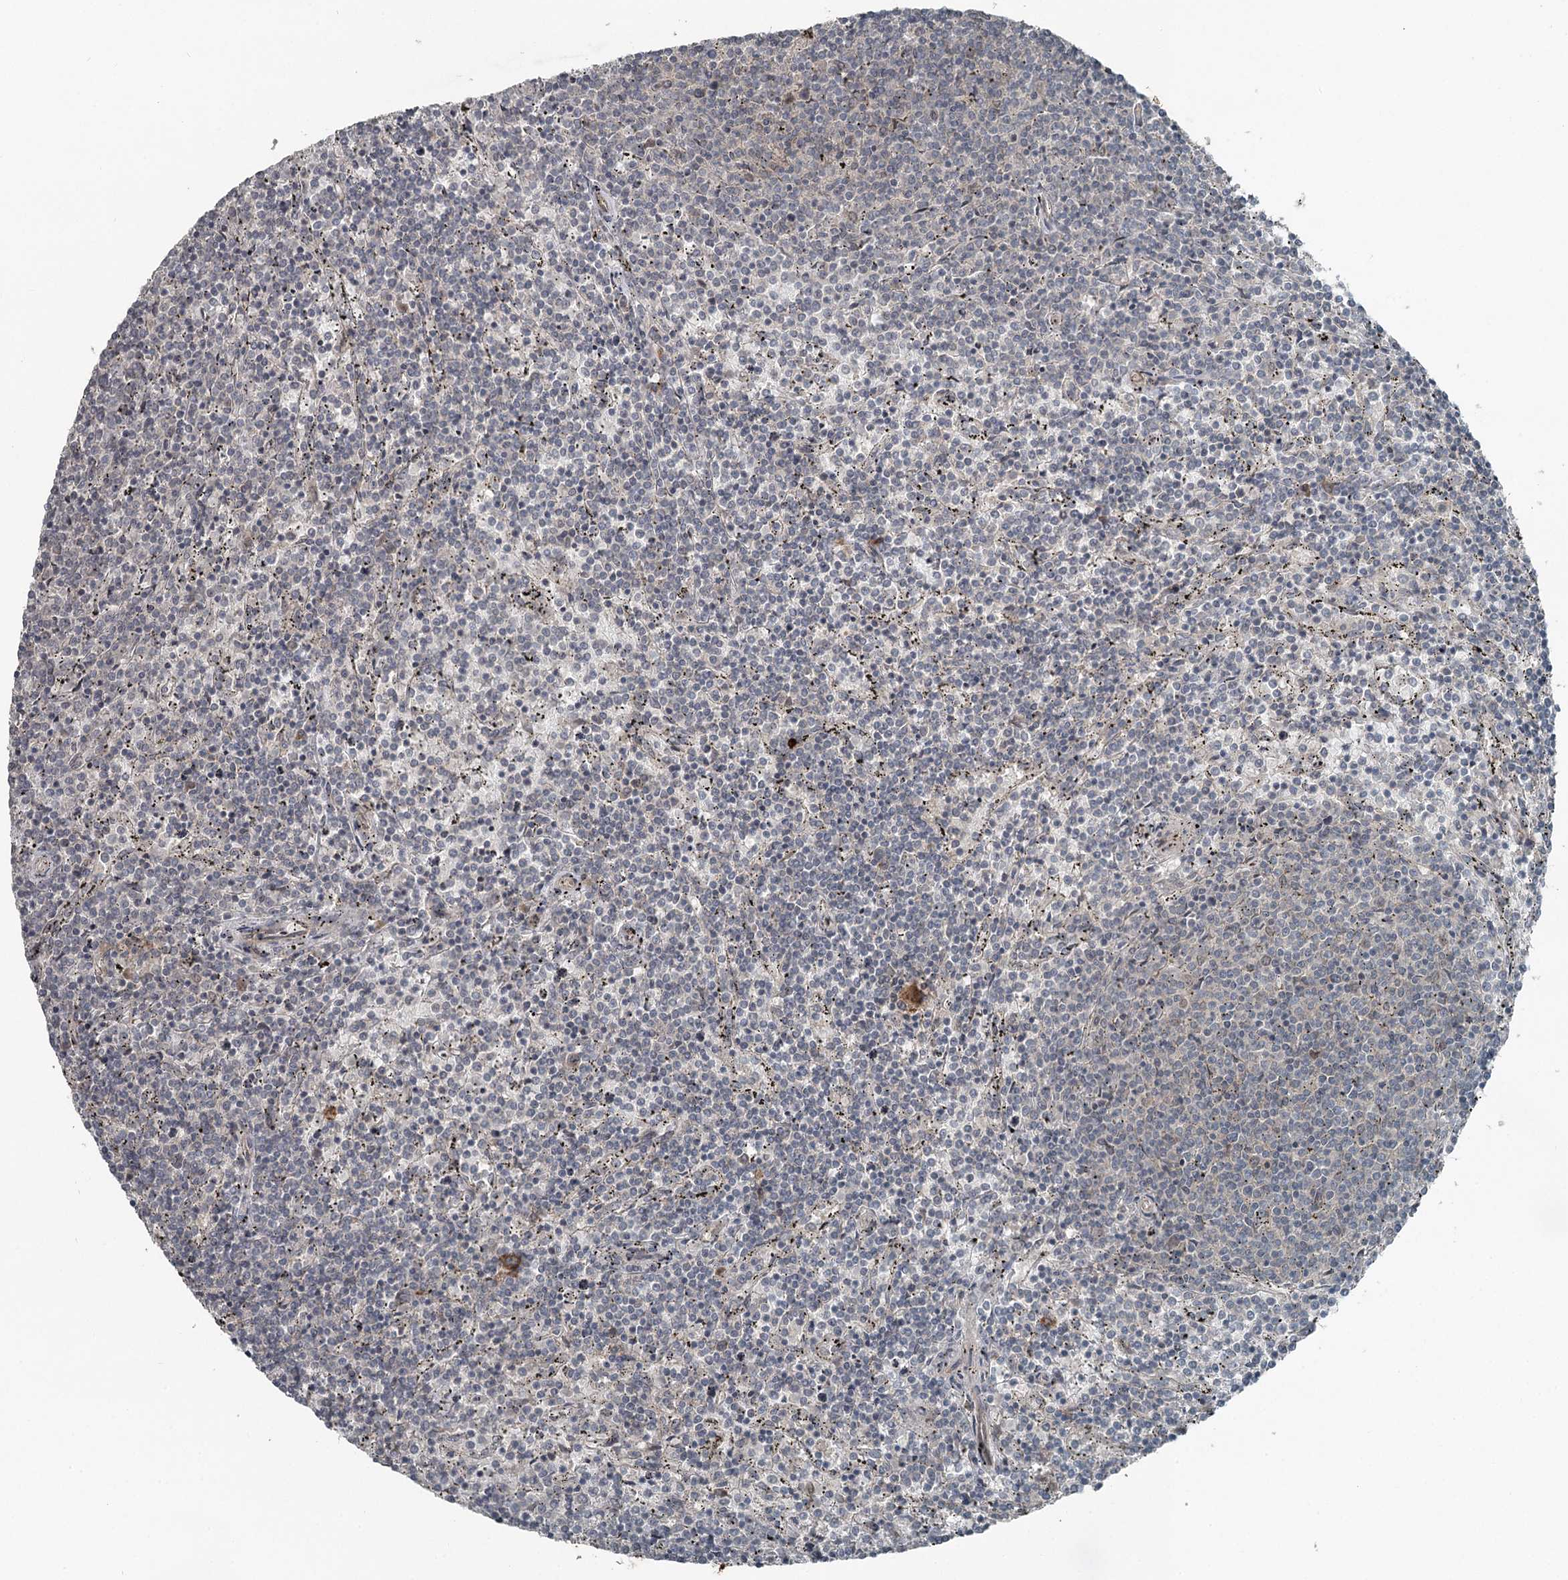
{"staining": {"intensity": "negative", "quantity": "none", "location": "none"}, "tissue": "lymphoma", "cell_type": "Tumor cells", "image_type": "cancer", "snomed": [{"axis": "morphology", "description": "Malignant lymphoma, non-Hodgkin's type, Low grade"}, {"axis": "topography", "description": "Spleen"}], "caption": "This is a photomicrograph of immunohistochemistry staining of lymphoma, which shows no expression in tumor cells.", "gene": "SLC39A8", "patient": {"sex": "female", "age": 50}}